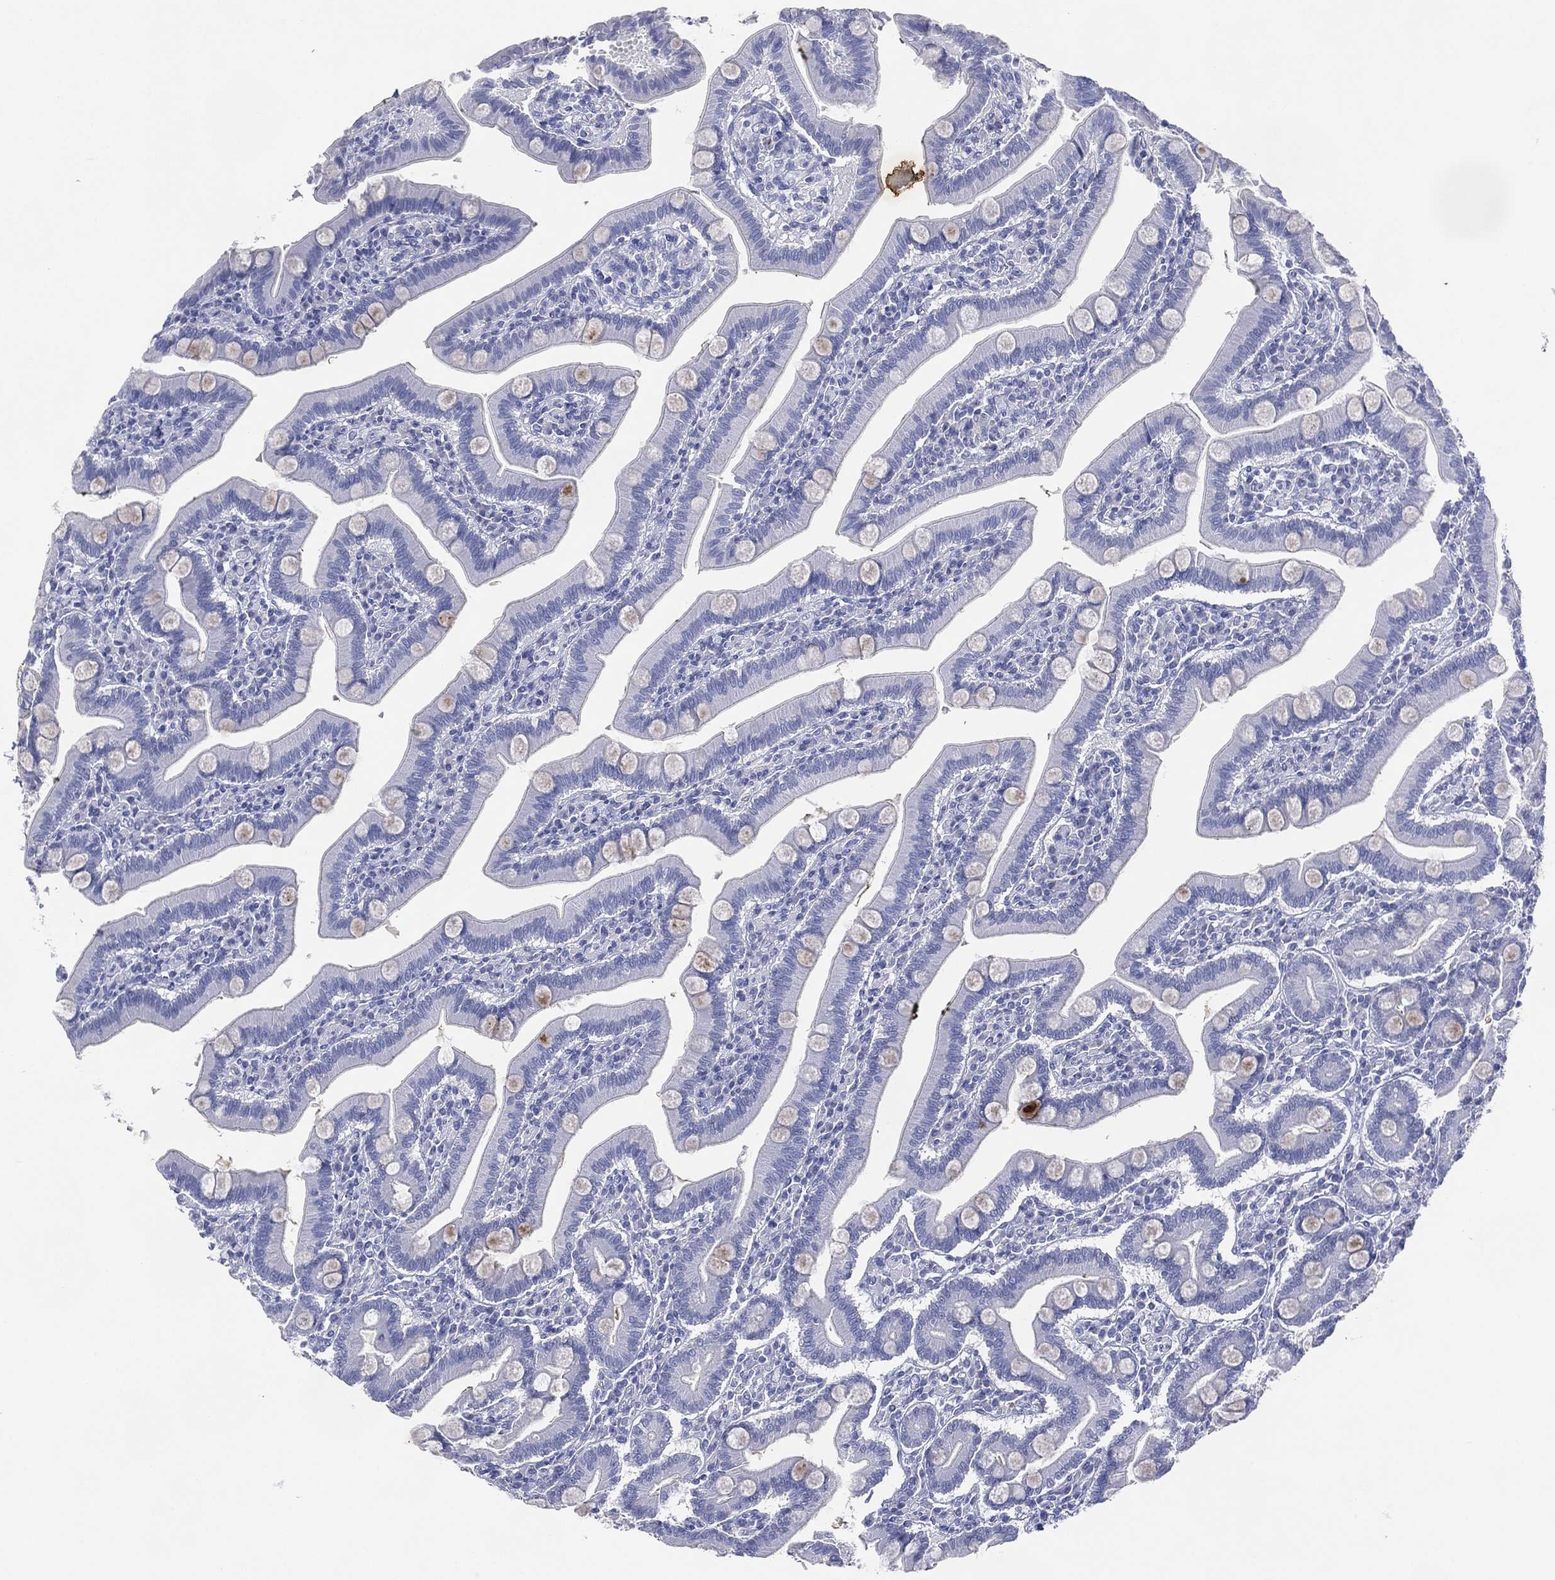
{"staining": {"intensity": "negative", "quantity": "none", "location": "none"}, "tissue": "small intestine", "cell_type": "Glandular cells", "image_type": "normal", "snomed": [{"axis": "morphology", "description": "Normal tissue, NOS"}, {"axis": "topography", "description": "Small intestine"}], "caption": "Immunohistochemistry of benign small intestine displays no expression in glandular cells.", "gene": "DSG1", "patient": {"sex": "male", "age": 66}}